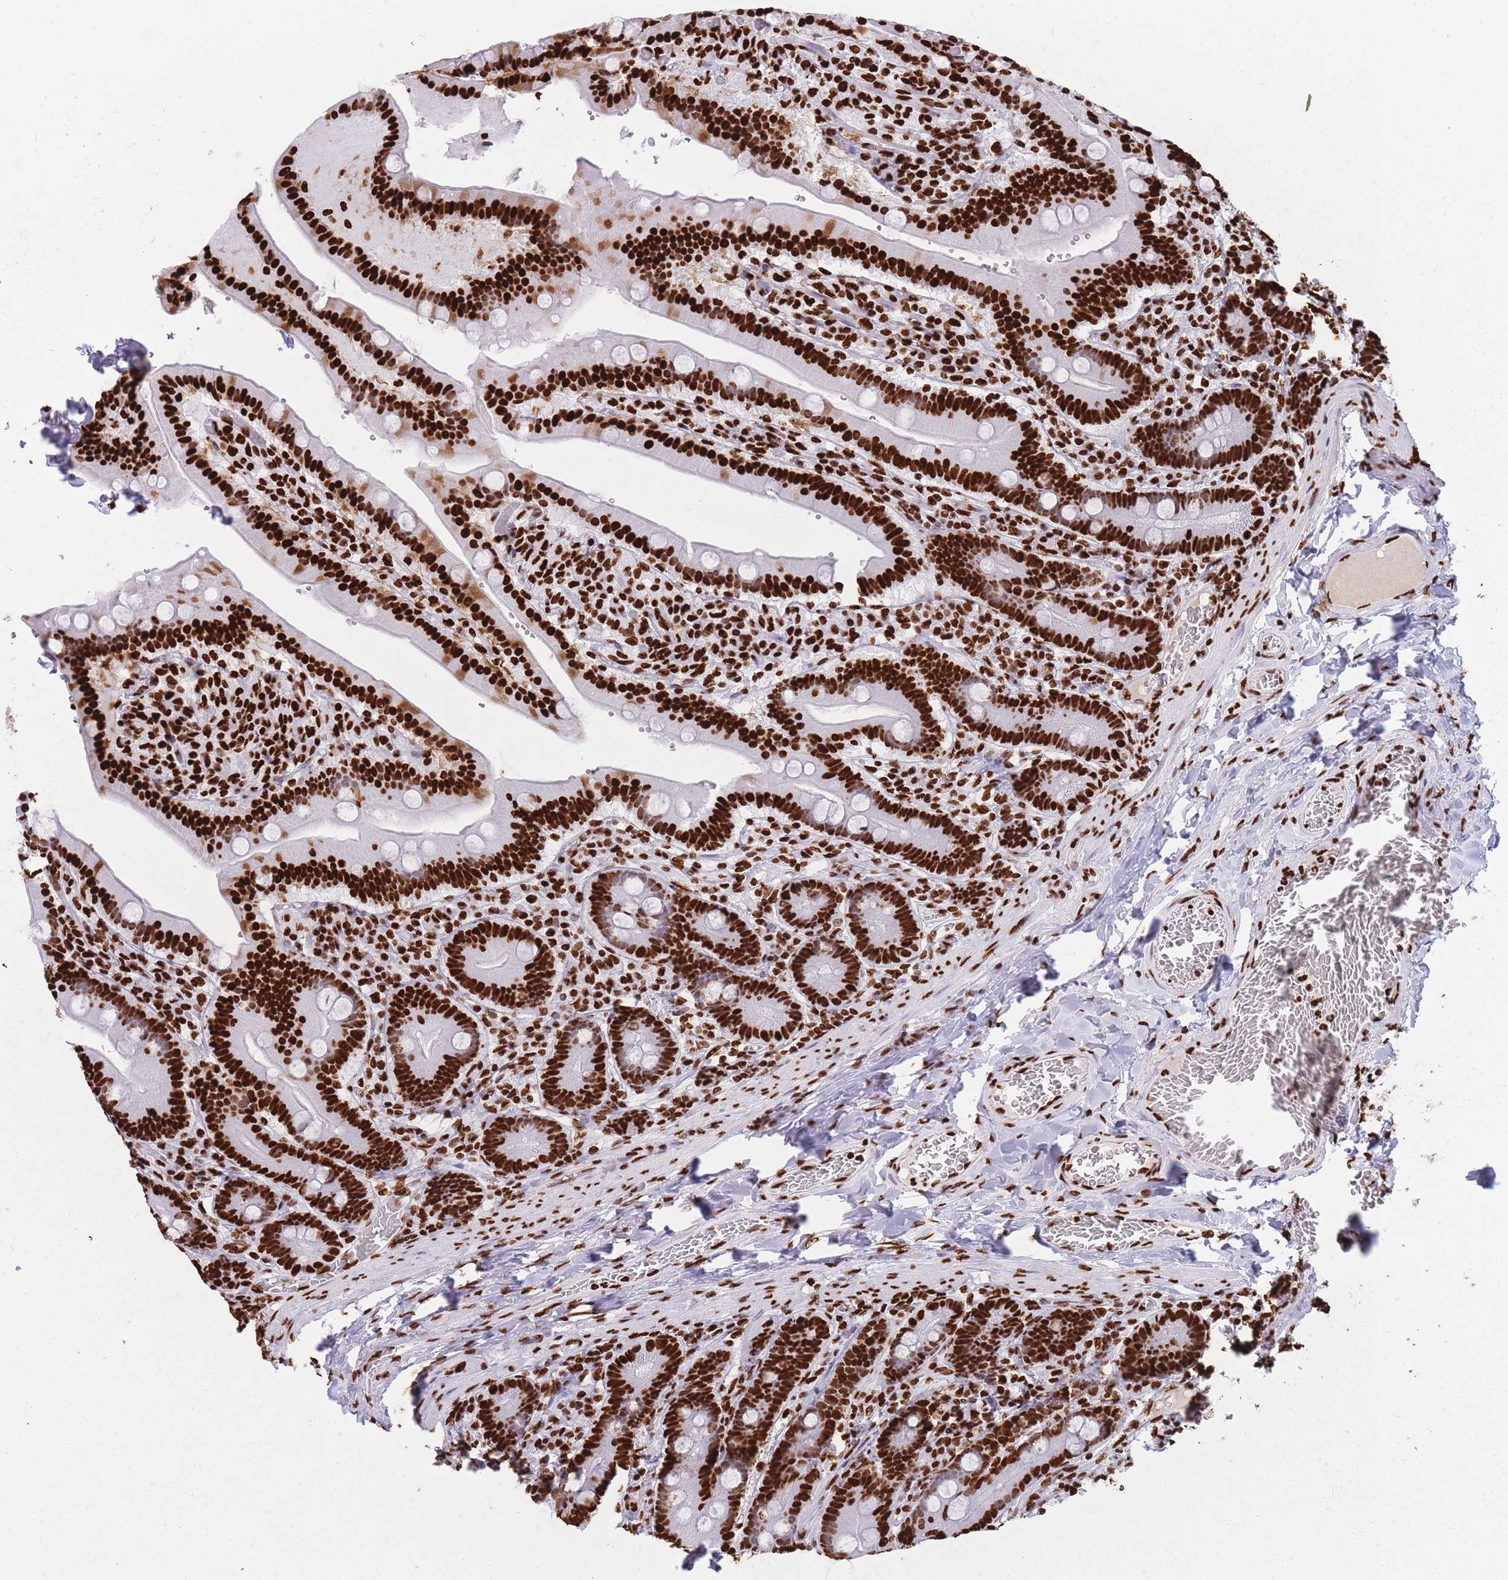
{"staining": {"intensity": "strong", "quantity": ">75%", "location": "nuclear"}, "tissue": "duodenum", "cell_type": "Glandular cells", "image_type": "normal", "snomed": [{"axis": "morphology", "description": "Normal tissue, NOS"}, {"axis": "topography", "description": "Duodenum"}], "caption": "Immunohistochemistry (IHC) micrograph of normal human duodenum stained for a protein (brown), which shows high levels of strong nuclear expression in approximately >75% of glandular cells.", "gene": "HNRNPUL1", "patient": {"sex": "female", "age": 62}}